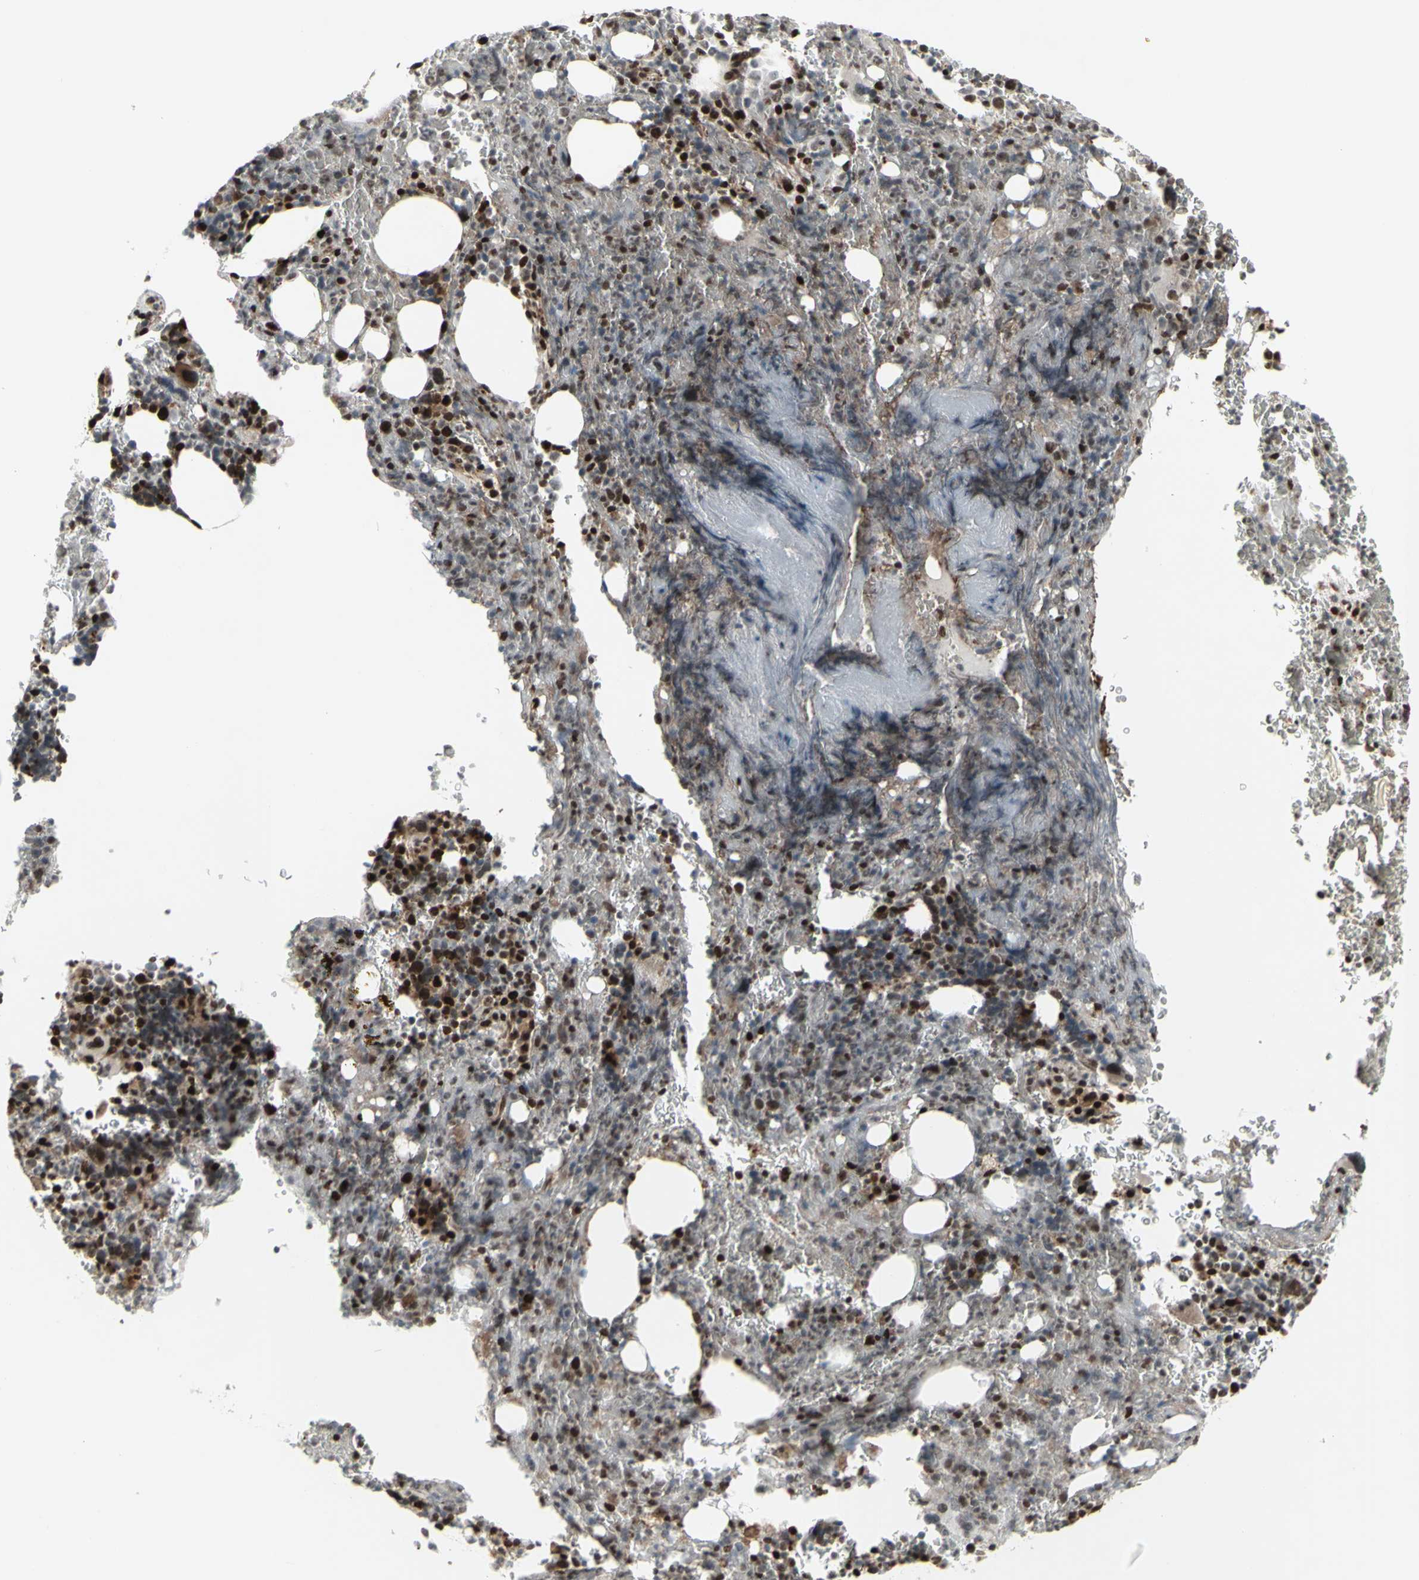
{"staining": {"intensity": "strong", "quantity": "25%-75%", "location": "cytoplasmic/membranous,nuclear"}, "tissue": "bone marrow", "cell_type": "Hematopoietic cells", "image_type": "normal", "snomed": [{"axis": "morphology", "description": "Normal tissue, NOS"}, {"axis": "morphology", "description": "Inflammation, NOS"}, {"axis": "topography", "description": "Bone marrow"}], "caption": "Approximately 25%-75% of hematopoietic cells in unremarkable bone marrow display strong cytoplasmic/membranous,nuclear protein positivity as visualized by brown immunohistochemical staining.", "gene": "CBX1", "patient": {"sex": "male", "age": 72}}